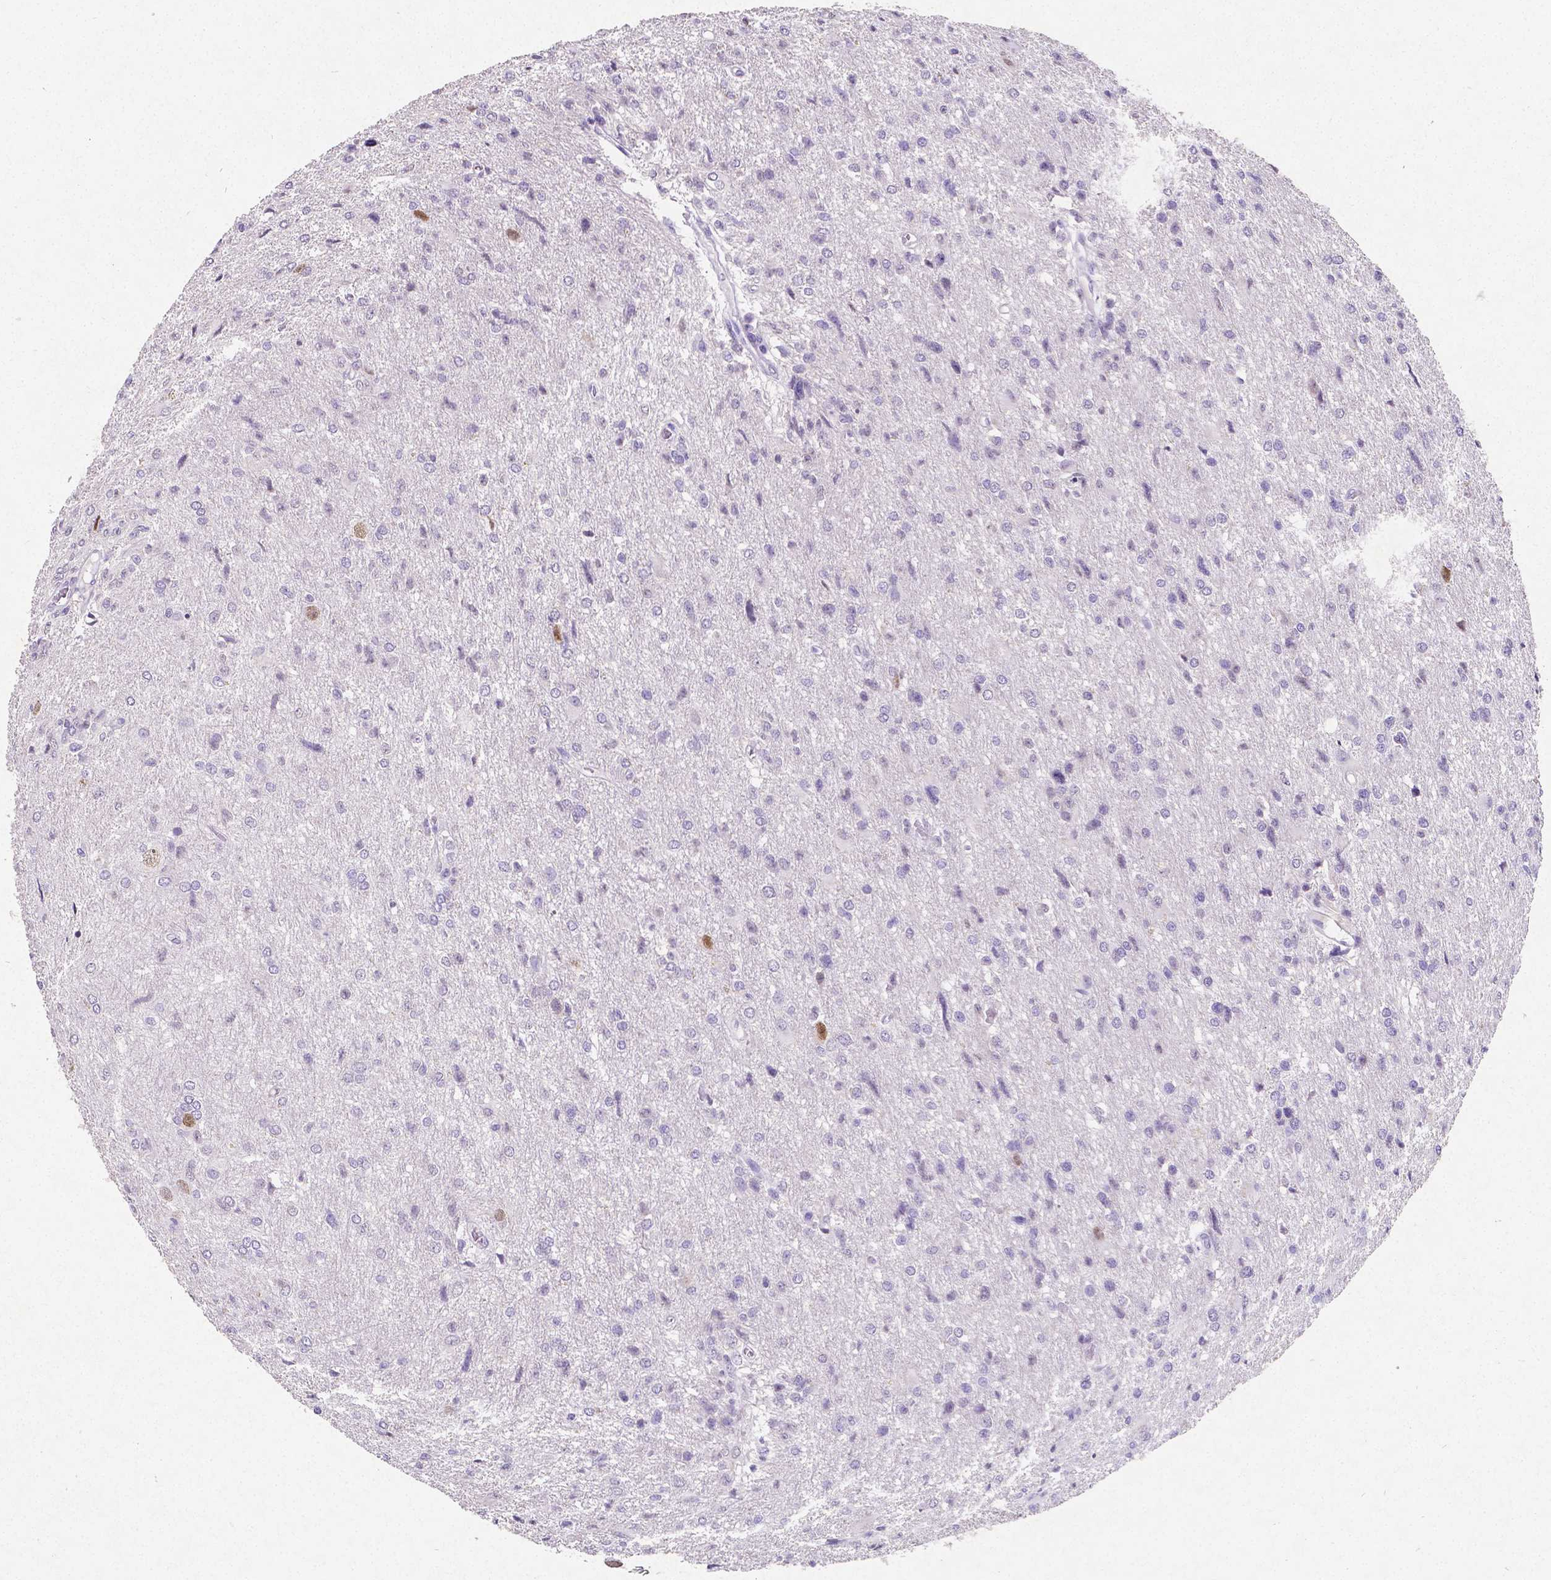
{"staining": {"intensity": "negative", "quantity": "none", "location": "none"}, "tissue": "glioma", "cell_type": "Tumor cells", "image_type": "cancer", "snomed": [{"axis": "morphology", "description": "Glioma, malignant, High grade"}, {"axis": "topography", "description": "Brain"}], "caption": "This is an immunohistochemistry (IHC) photomicrograph of human high-grade glioma (malignant). There is no expression in tumor cells.", "gene": "SATB2", "patient": {"sex": "male", "age": 68}}